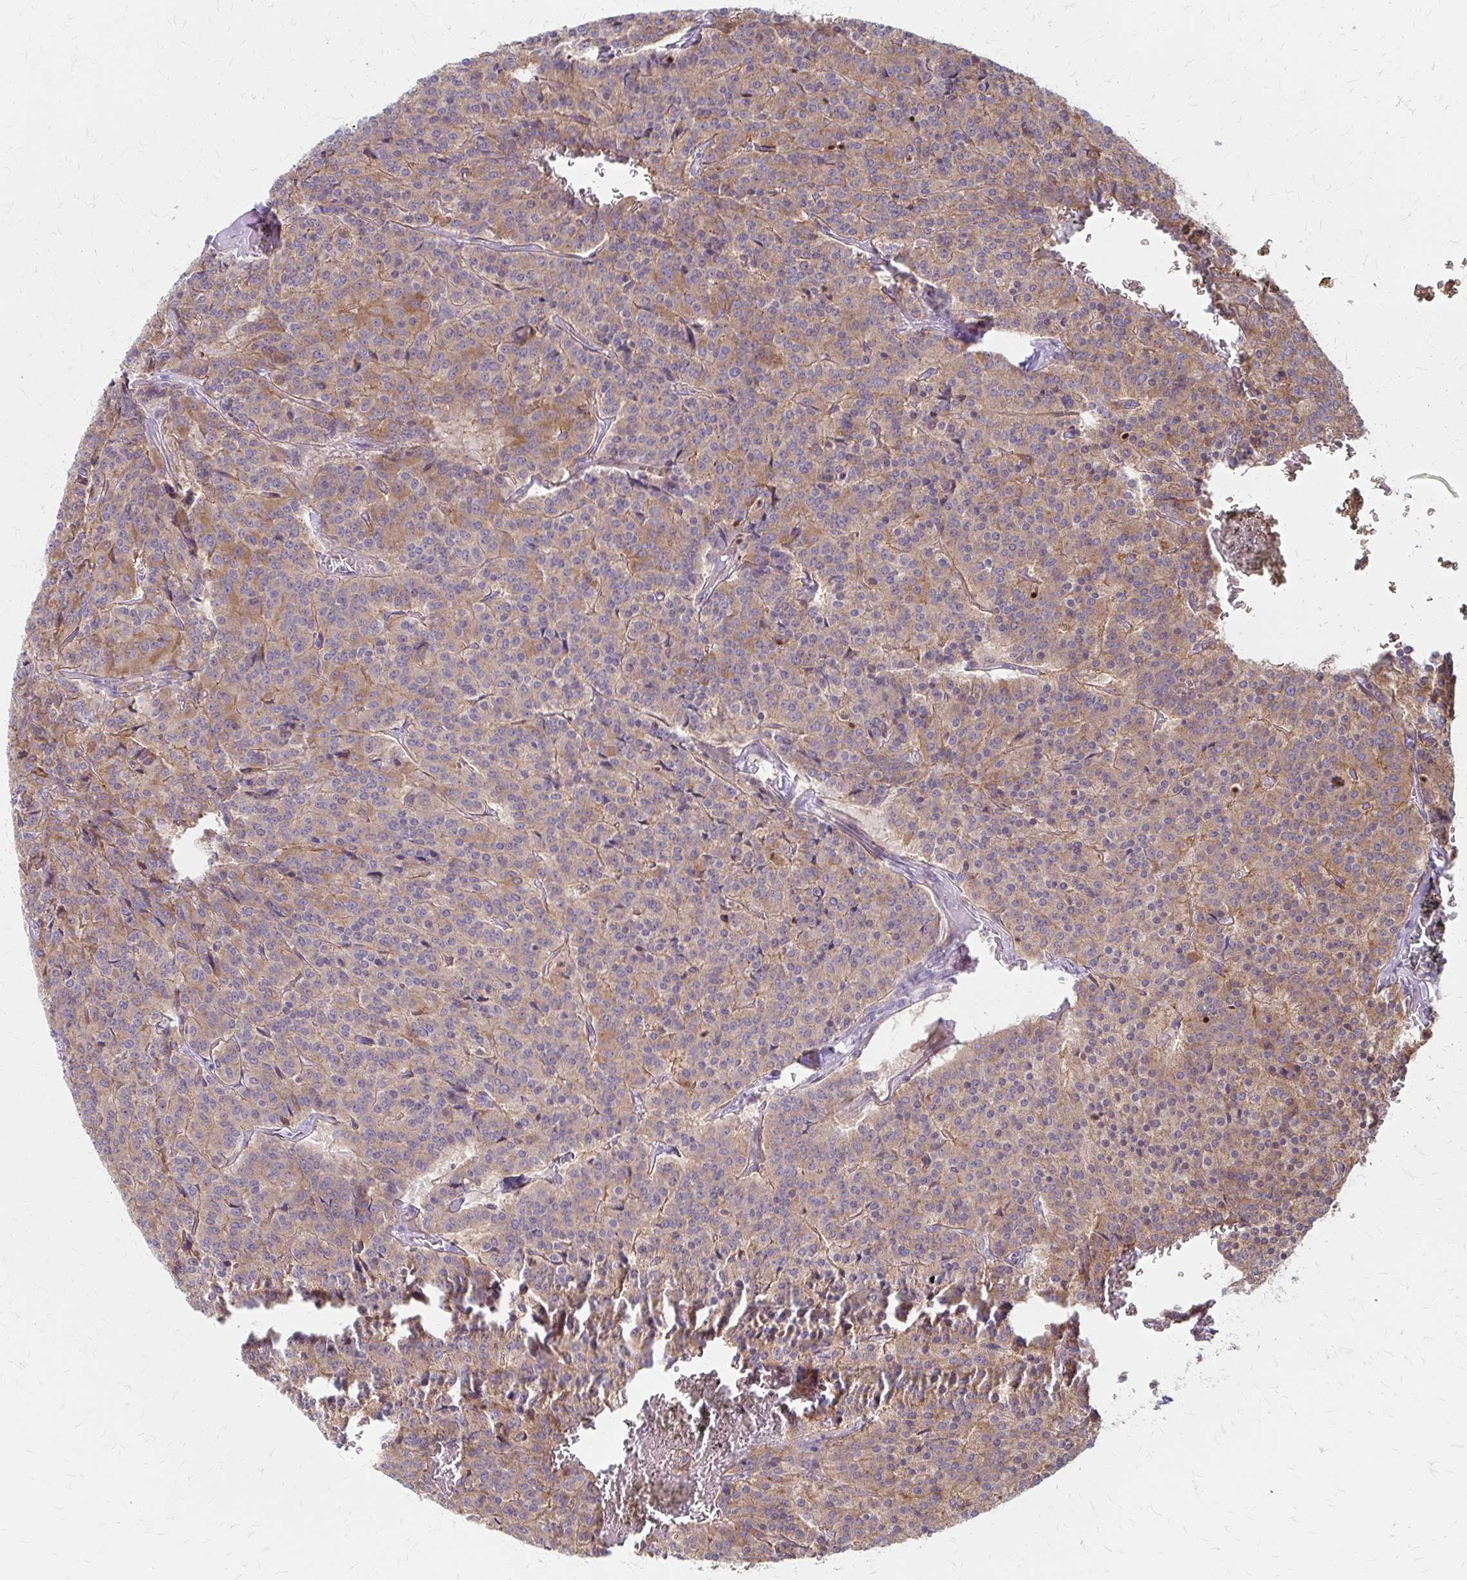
{"staining": {"intensity": "weak", "quantity": ">75%", "location": "cytoplasmic/membranous"}, "tissue": "carcinoid", "cell_type": "Tumor cells", "image_type": "cancer", "snomed": [{"axis": "morphology", "description": "Carcinoid, malignant, NOS"}, {"axis": "topography", "description": "Lung"}], "caption": "Protein expression analysis of human malignant carcinoid reveals weak cytoplasmic/membranous positivity in about >75% of tumor cells.", "gene": "ZNF383", "patient": {"sex": "male", "age": 70}}